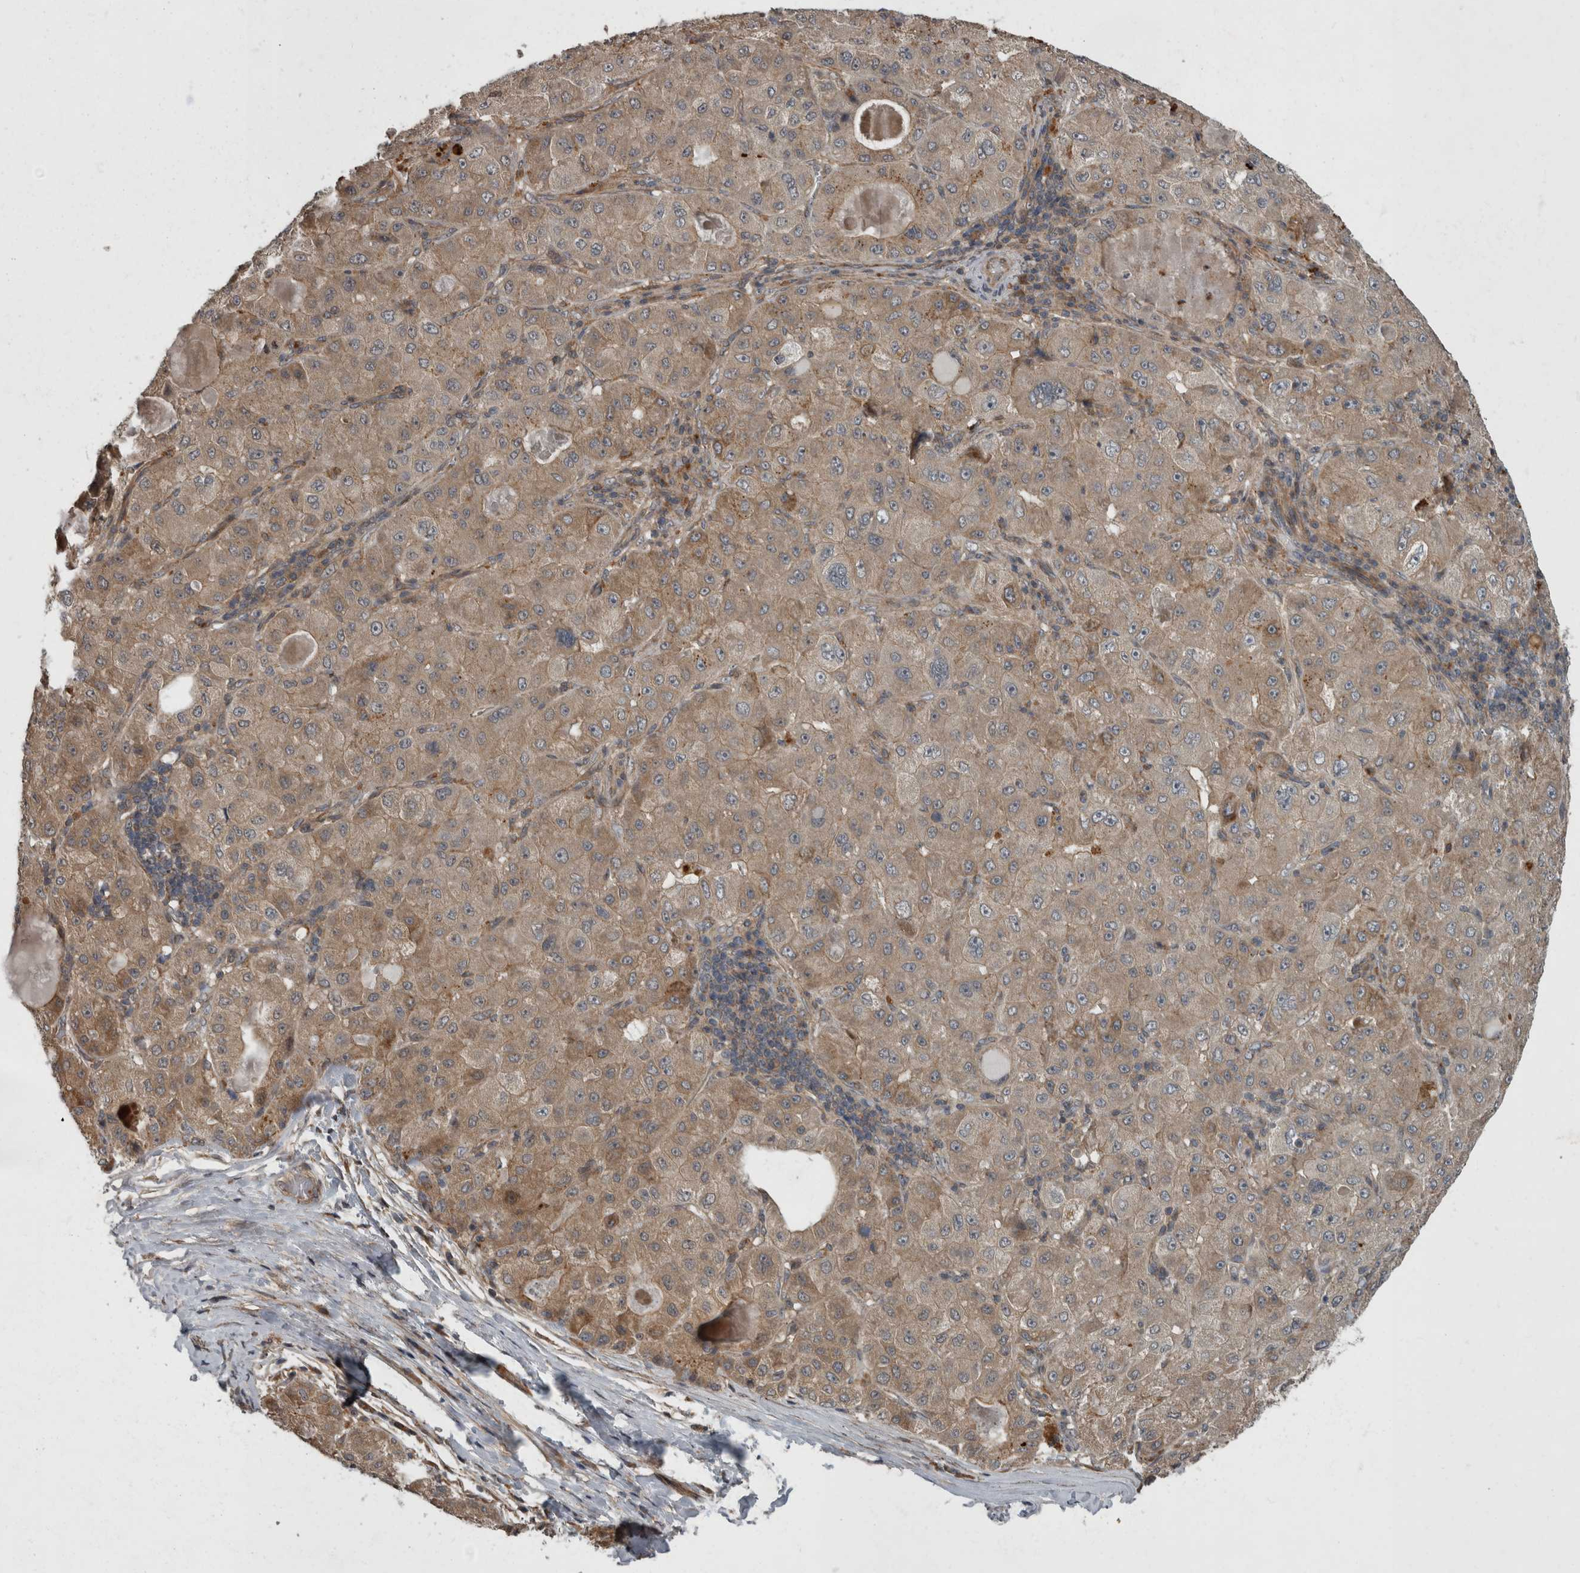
{"staining": {"intensity": "moderate", "quantity": ">75%", "location": "cytoplasmic/membranous"}, "tissue": "liver cancer", "cell_type": "Tumor cells", "image_type": "cancer", "snomed": [{"axis": "morphology", "description": "Carcinoma, Hepatocellular, NOS"}, {"axis": "topography", "description": "Liver"}], "caption": "Liver cancer (hepatocellular carcinoma) stained with immunohistochemistry reveals moderate cytoplasmic/membranous expression in about >75% of tumor cells.", "gene": "VEGFD", "patient": {"sex": "male", "age": 80}}